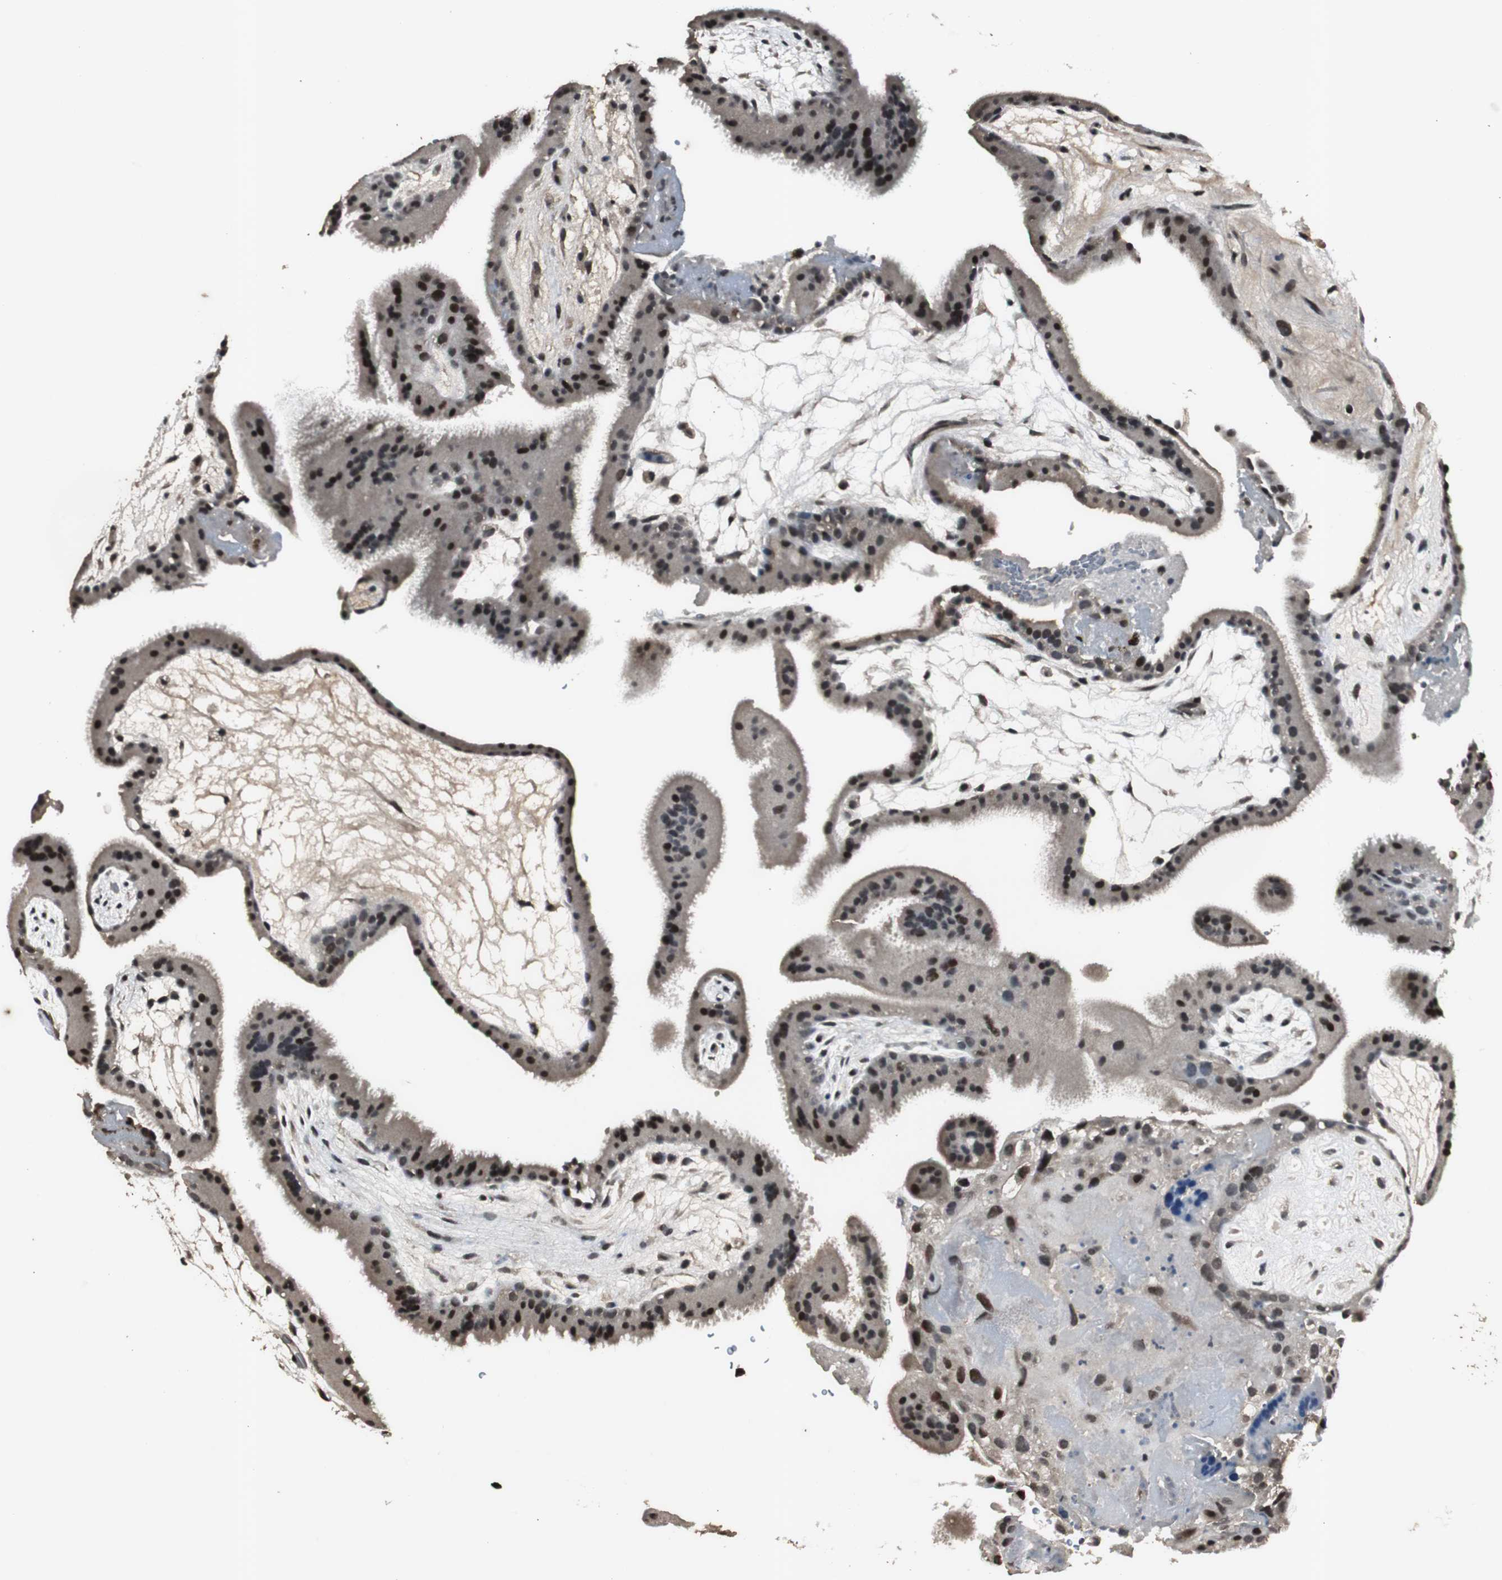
{"staining": {"intensity": "moderate", "quantity": ">75%", "location": "nuclear"}, "tissue": "placenta", "cell_type": "Decidual cells", "image_type": "normal", "snomed": [{"axis": "morphology", "description": "Normal tissue, NOS"}, {"axis": "topography", "description": "Placenta"}], "caption": "DAB immunohistochemical staining of benign human placenta exhibits moderate nuclear protein expression in approximately >75% of decidual cells. (brown staining indicates protein expression, while blue staining denotes nuclei).", "gene": "BOLA1", "patient": {"sex": "female", "age": 19}}